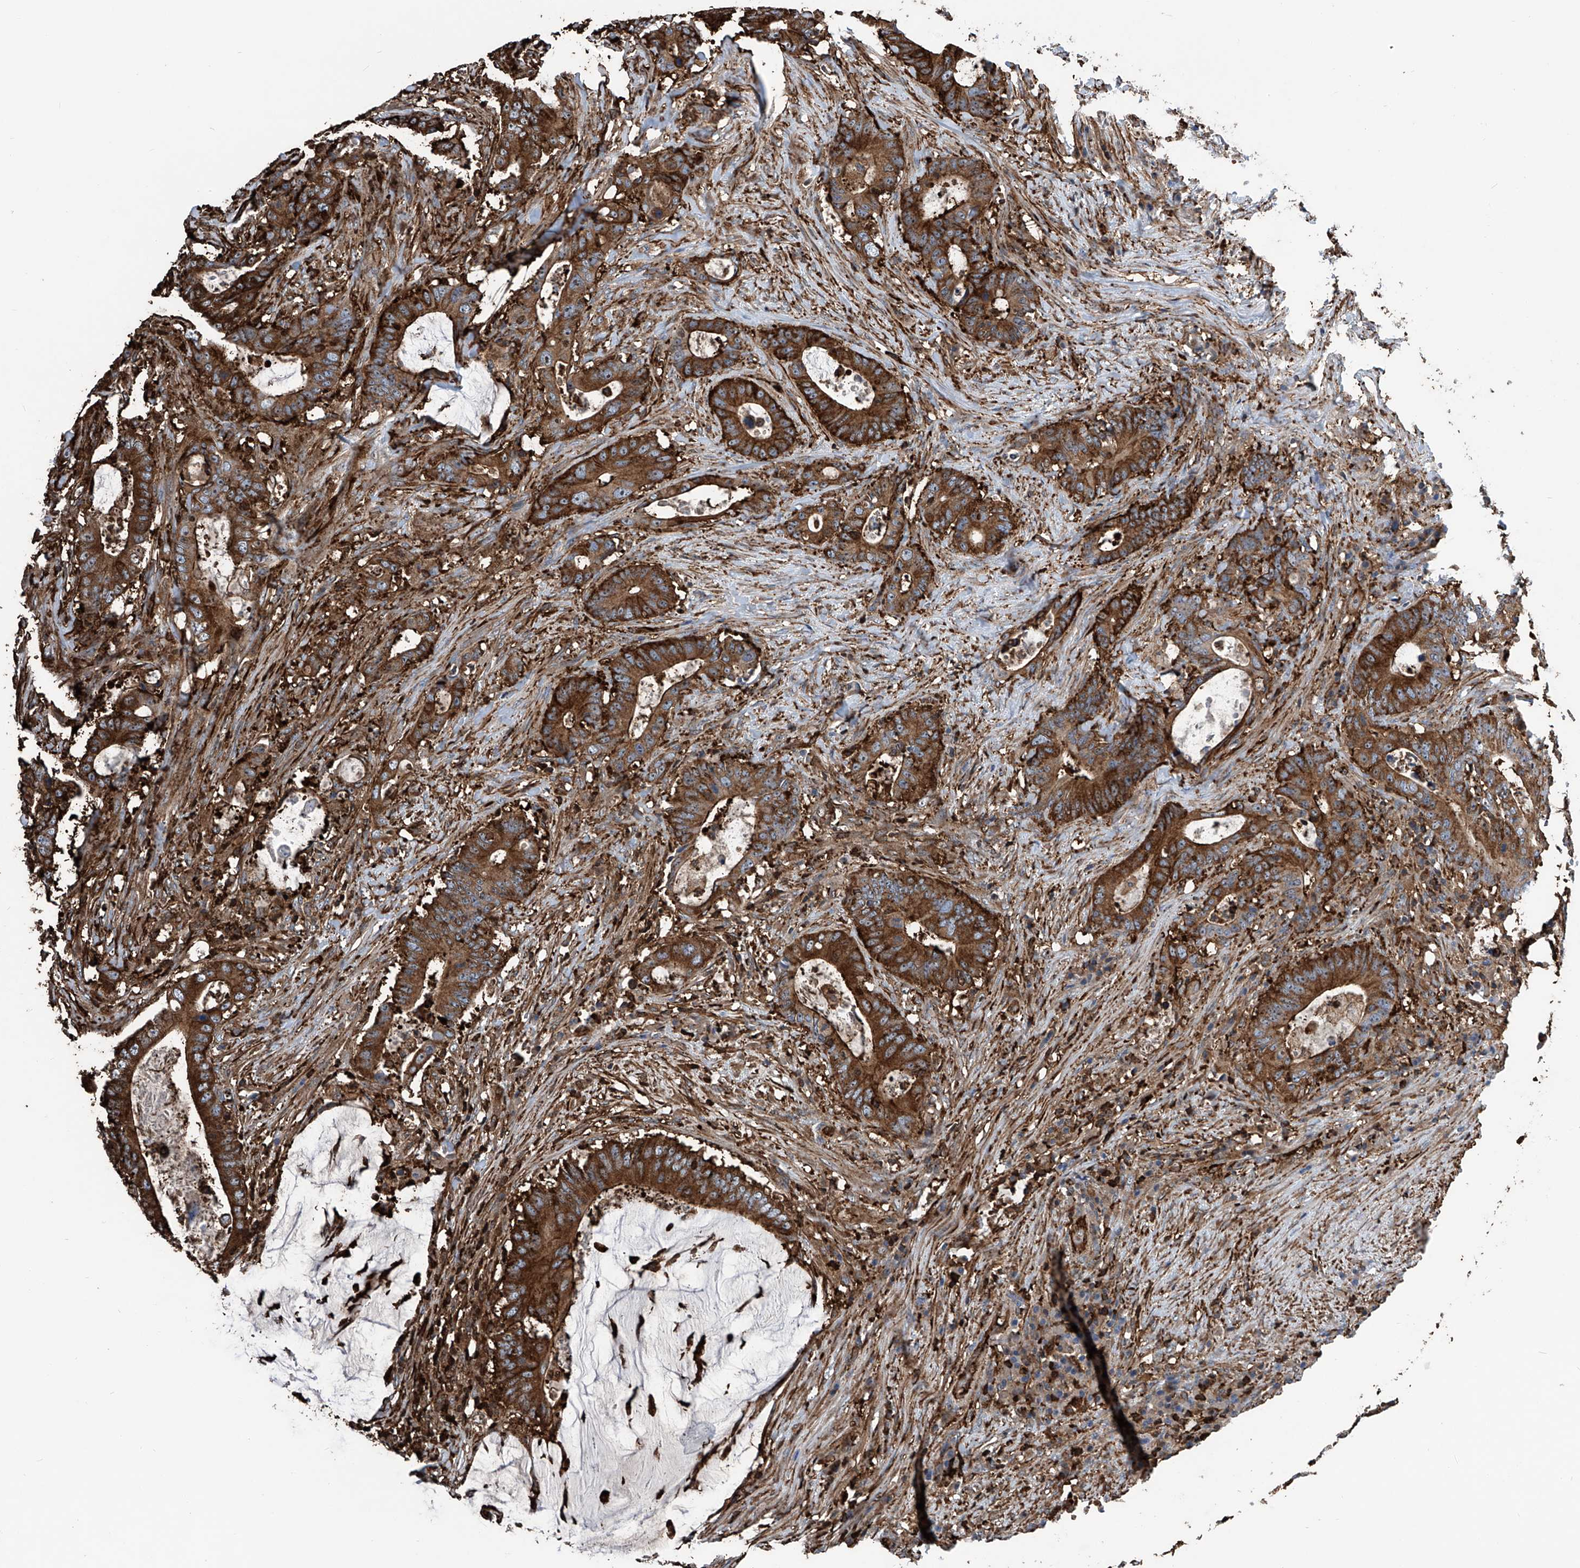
{"staining": {"intensity": "strong", "quantity": ">75%", "location": "cytoplasmic/membranous,nuclear"}, "tissue": "colorectal cancer", "cell_type": "Tumor cells", "image_type": "cancer", "snomed": [{"axis": "morphology", "description": "Adenocarcinoma, NOS"}, {"axis": "topography", "description": "Colon"}], "caption": "Protein analysis of colorectal cancer (adenocarcinoma) tissue reveals strong cytoplasmic/membranous and nuclear positivity in approximately >75% of tumor cells.", "gene": "ZNF484", "patient": {"sex": "male", "age": 83}}